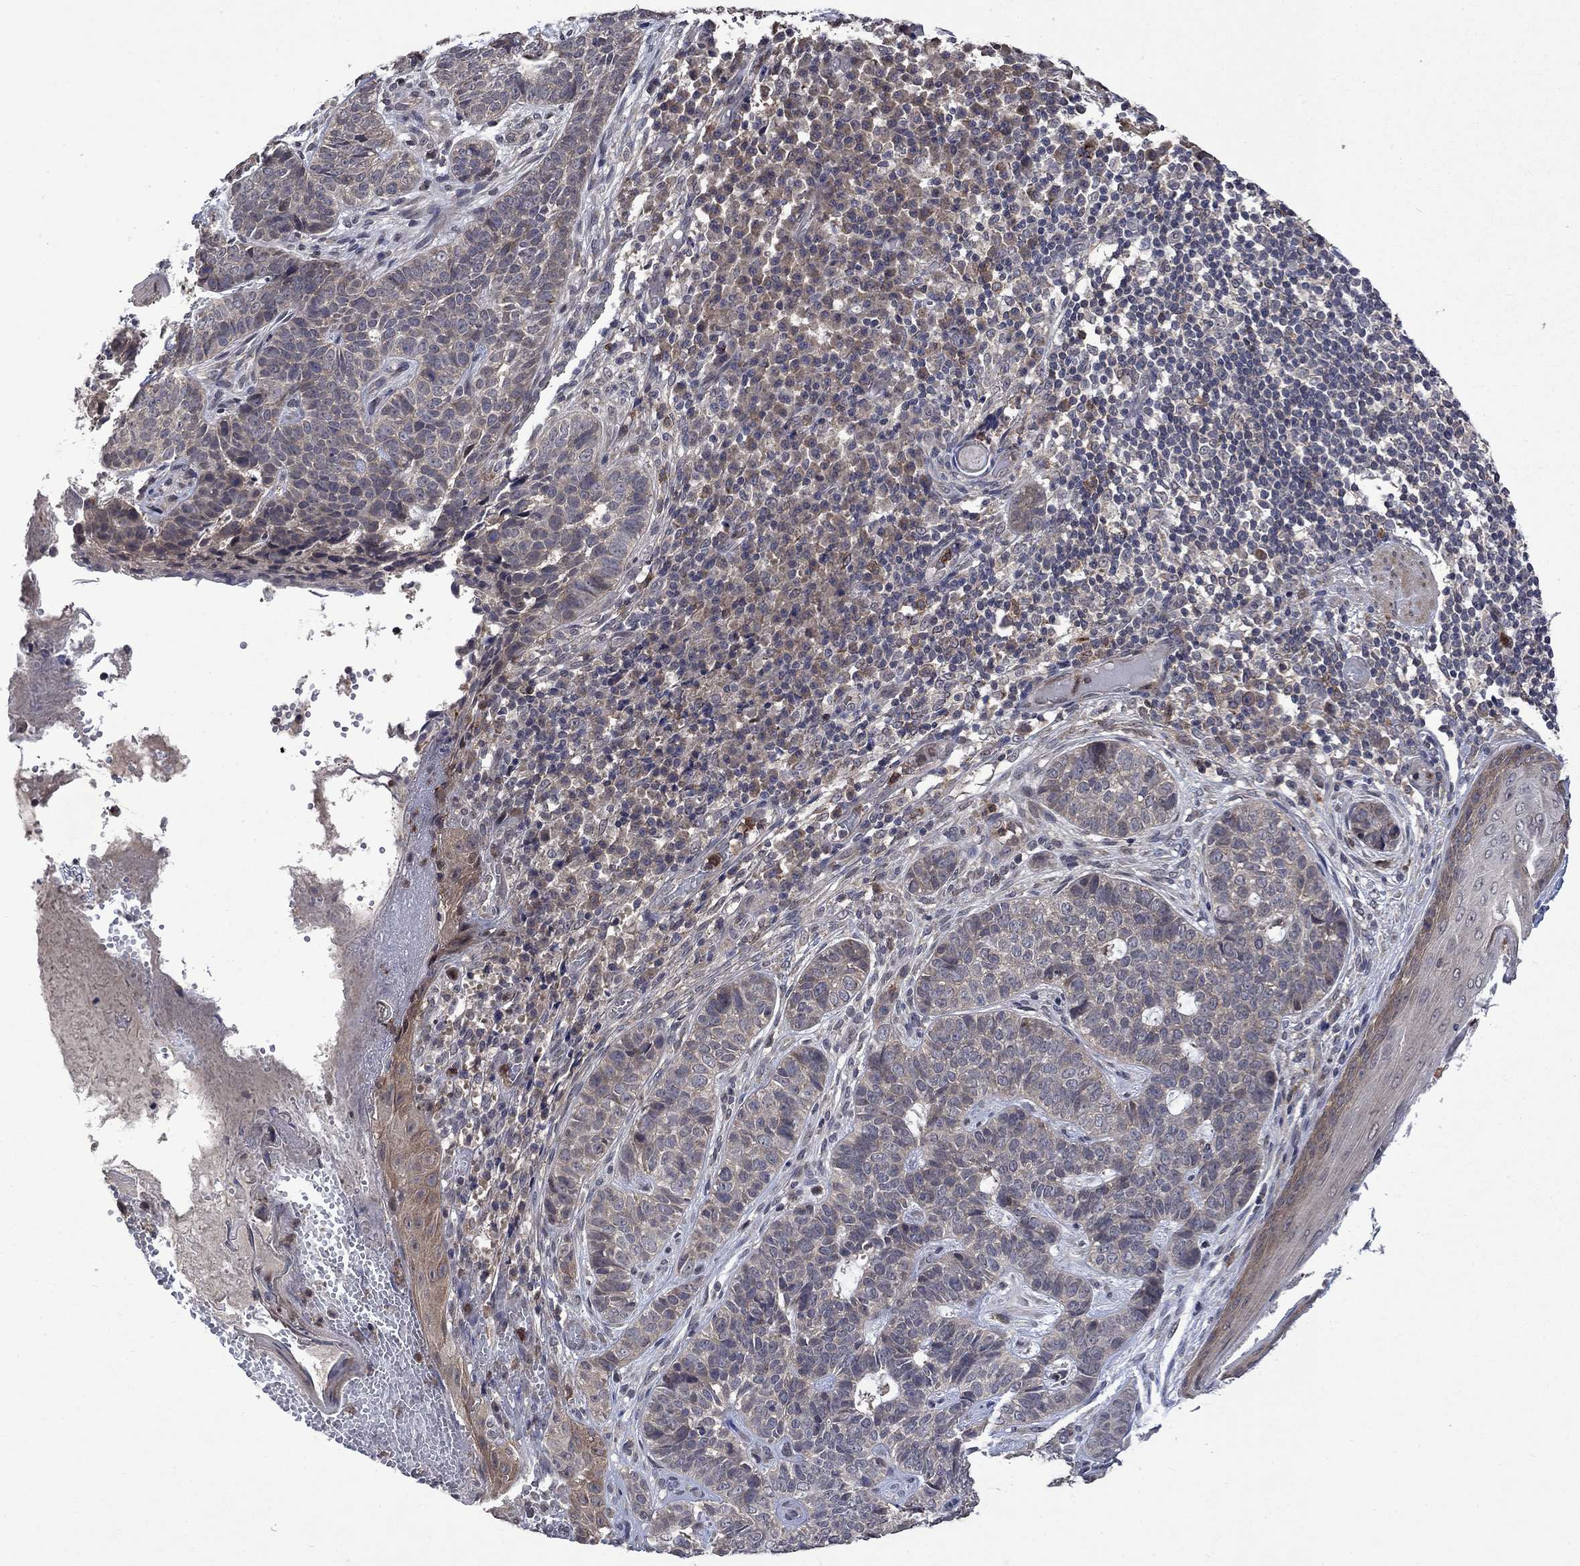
{"staining": {"intensity": "negative", "quantity": "none", "location": "none"}, "tissue": "skin cancer", "cell_type": "Tumor cells", "image_type": "cancer", "snomed": [{"axis": "morphology", "description": "Basal cell carcinoma"}, {"axis": "topography", "description": "Skin"}], "caption": "High power microscopy histopathology image of an immunohistochemistry micrograph of skin basal cell carcinoma, revealing no significant expression in tumor cells.", "gene": "PPP1R9A", "patient": {"sex": "female", "age": 69}}